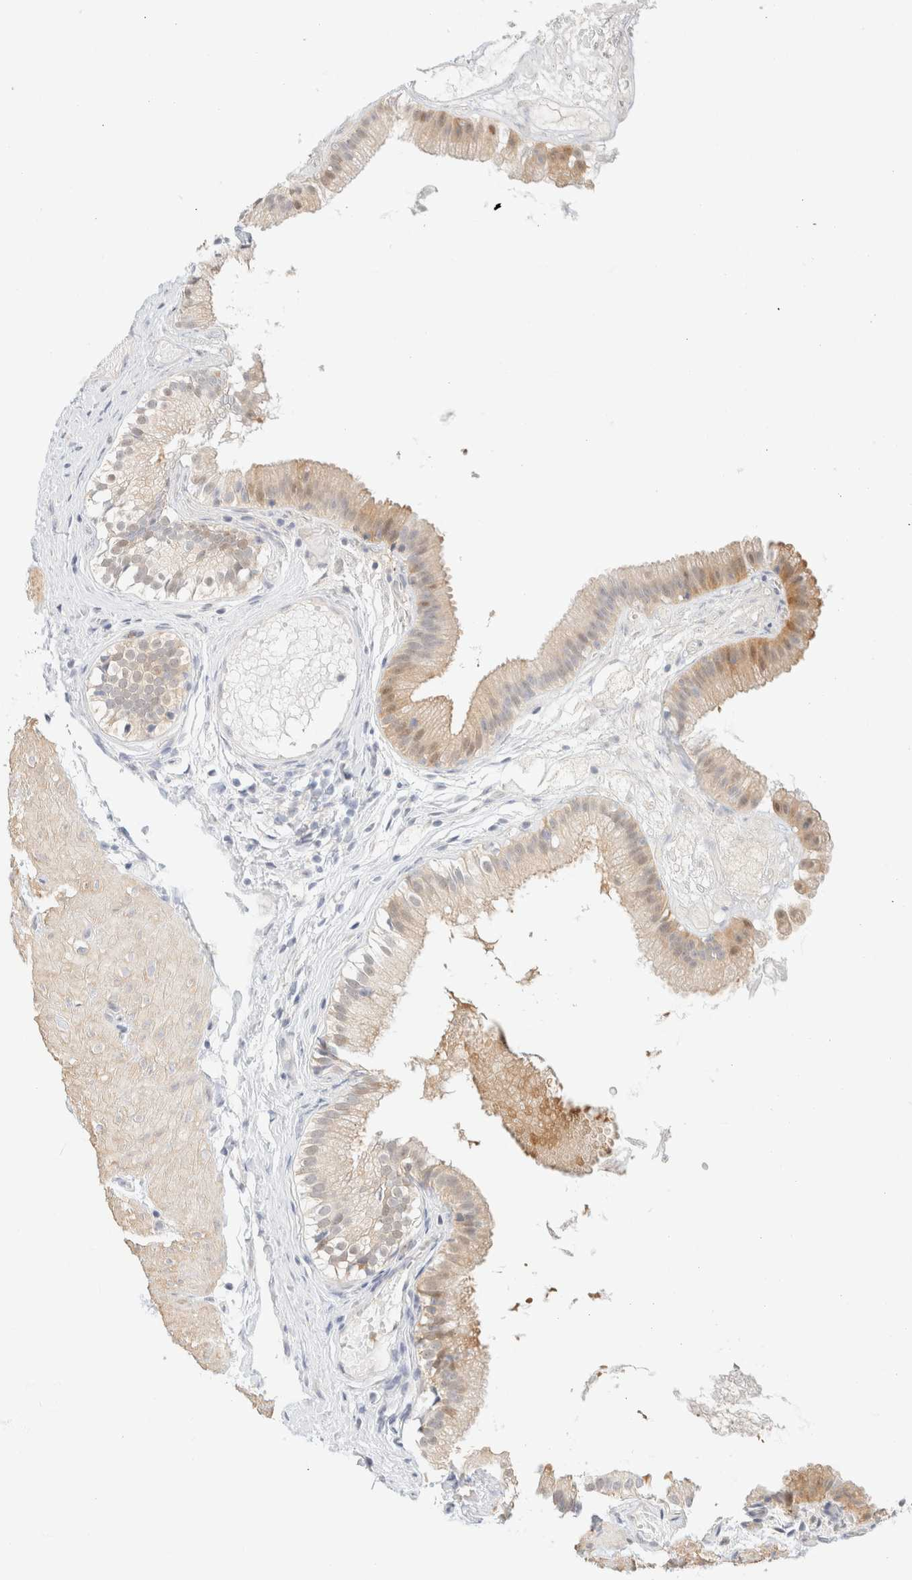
{"staining": {"intensity": "moderate", "quantity": ">75%", "location": "cytoplasmic/membranous"}, "tissue": "gallbladder", "cell_type": "Glandular cells", "image_type": "normal", "snomed": [{"axis": "morphology", "description": "Normal tissue, NOS"}, {"axis": "topography", "description": "Gallbladder"}], "caption": "IHC histopathology image of unremarkable human gallbladder stained for a protein (brown), which reveals medium levels of moderate cytoplasmic/membranous expression in about >75% of glandular cells.", "gene": "GPI", "patient": {"sex": "female", "age": 26}}